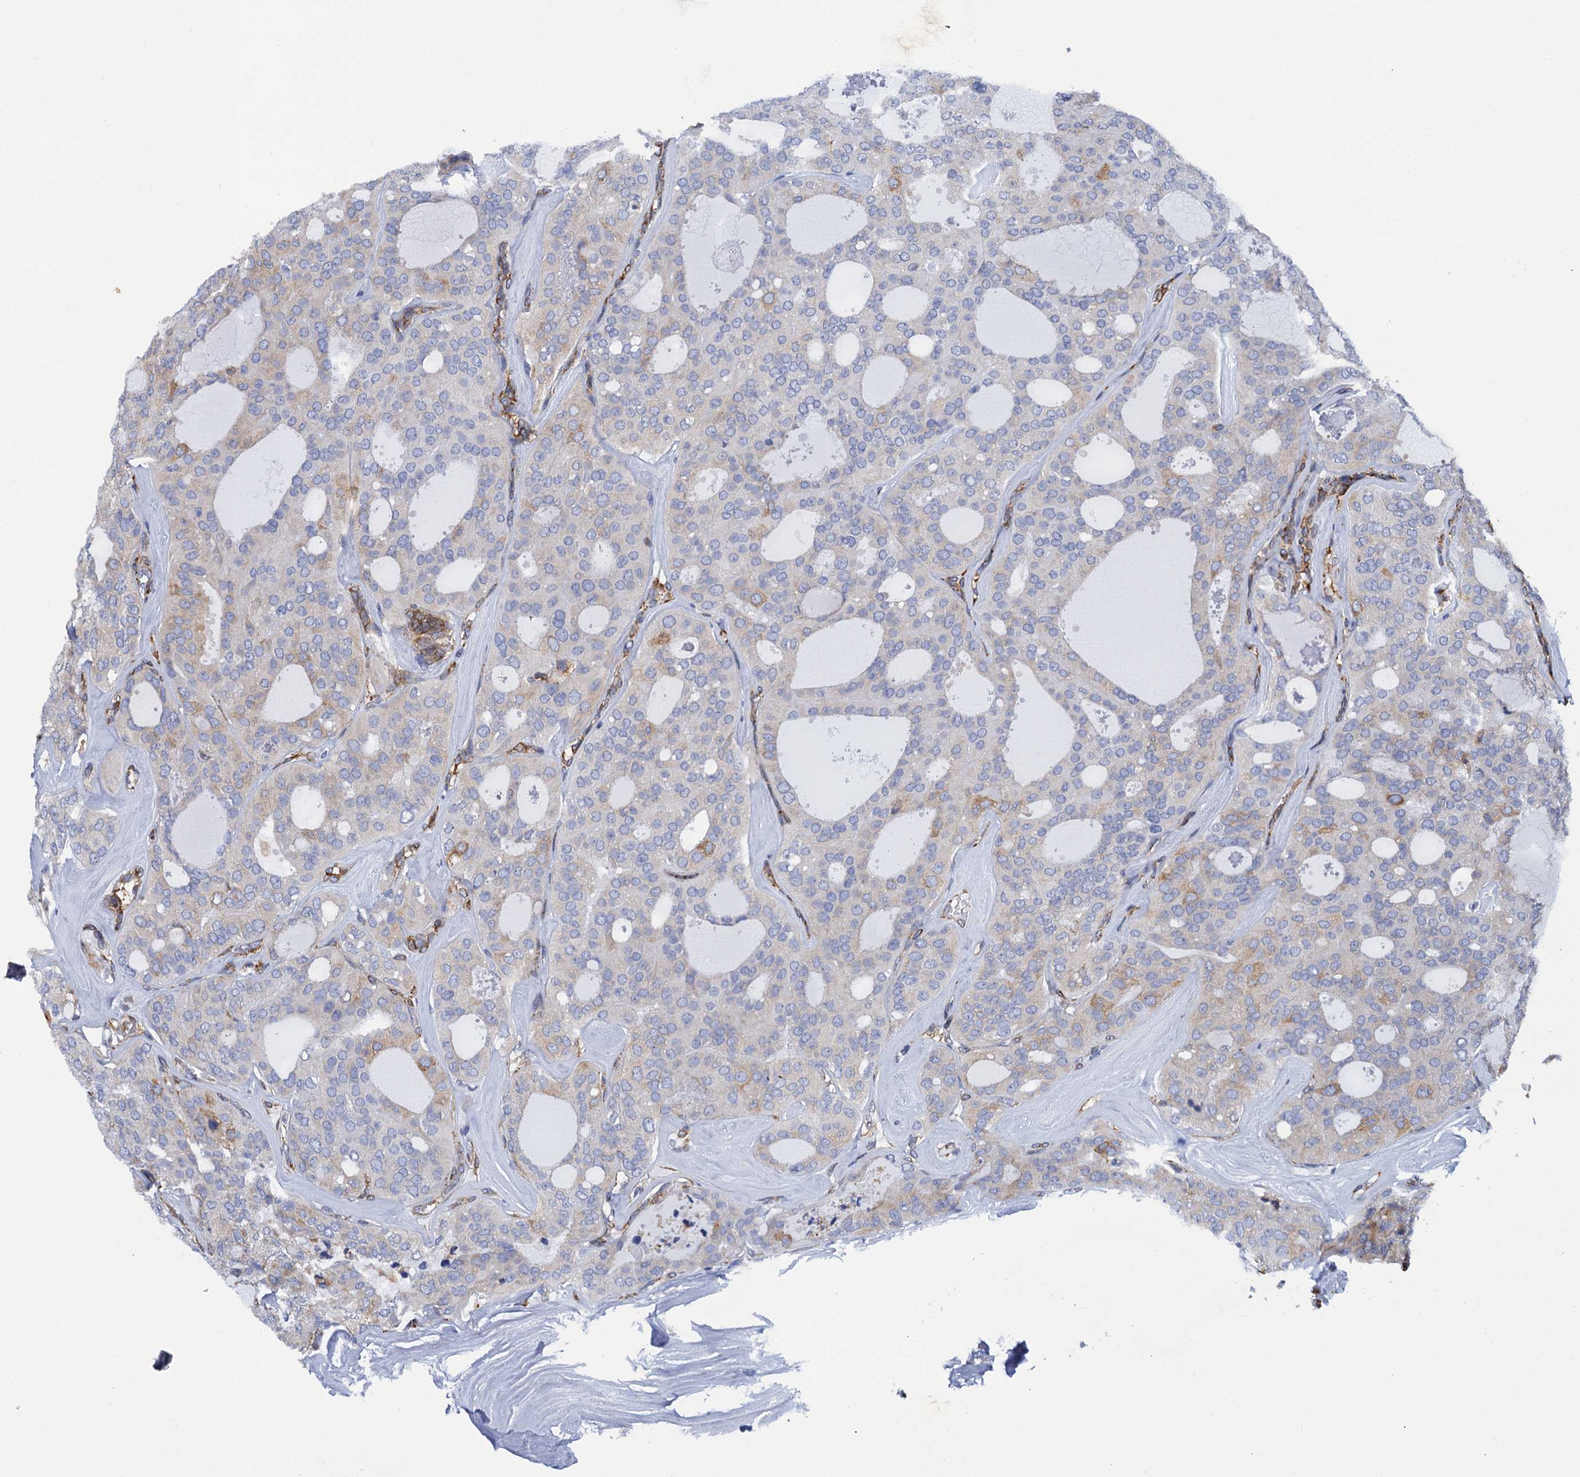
{"staining": {"intensity": "moderate", "quantity": "25%-75%", "location": "cytoplasmic/membranous"}, "tissue": "thyroid cancer", "cell_type": "Tumor cells", "image_type": "cancer", "snomed": [{"axis": "morphology", "description": "Follicular adenoma carcinoma, NOS"}, {"axis": "topography", "description": "Thyroid gland"}], "caption": "Tumor cells reveal medium levels of moderate cytoplasmic/membranous staining in approximately 25%-75% of cells in thyroid cancer (follicular adenoma carcinoma). The staining is performed using DAB (3,3'-diaminobenzidine) brown chromogen to label protein expression. The nuclei are counter-stained blue using hematoxylin.", "gene": "POGLUT3", "patient": {"sex": "male", "age": 75}}